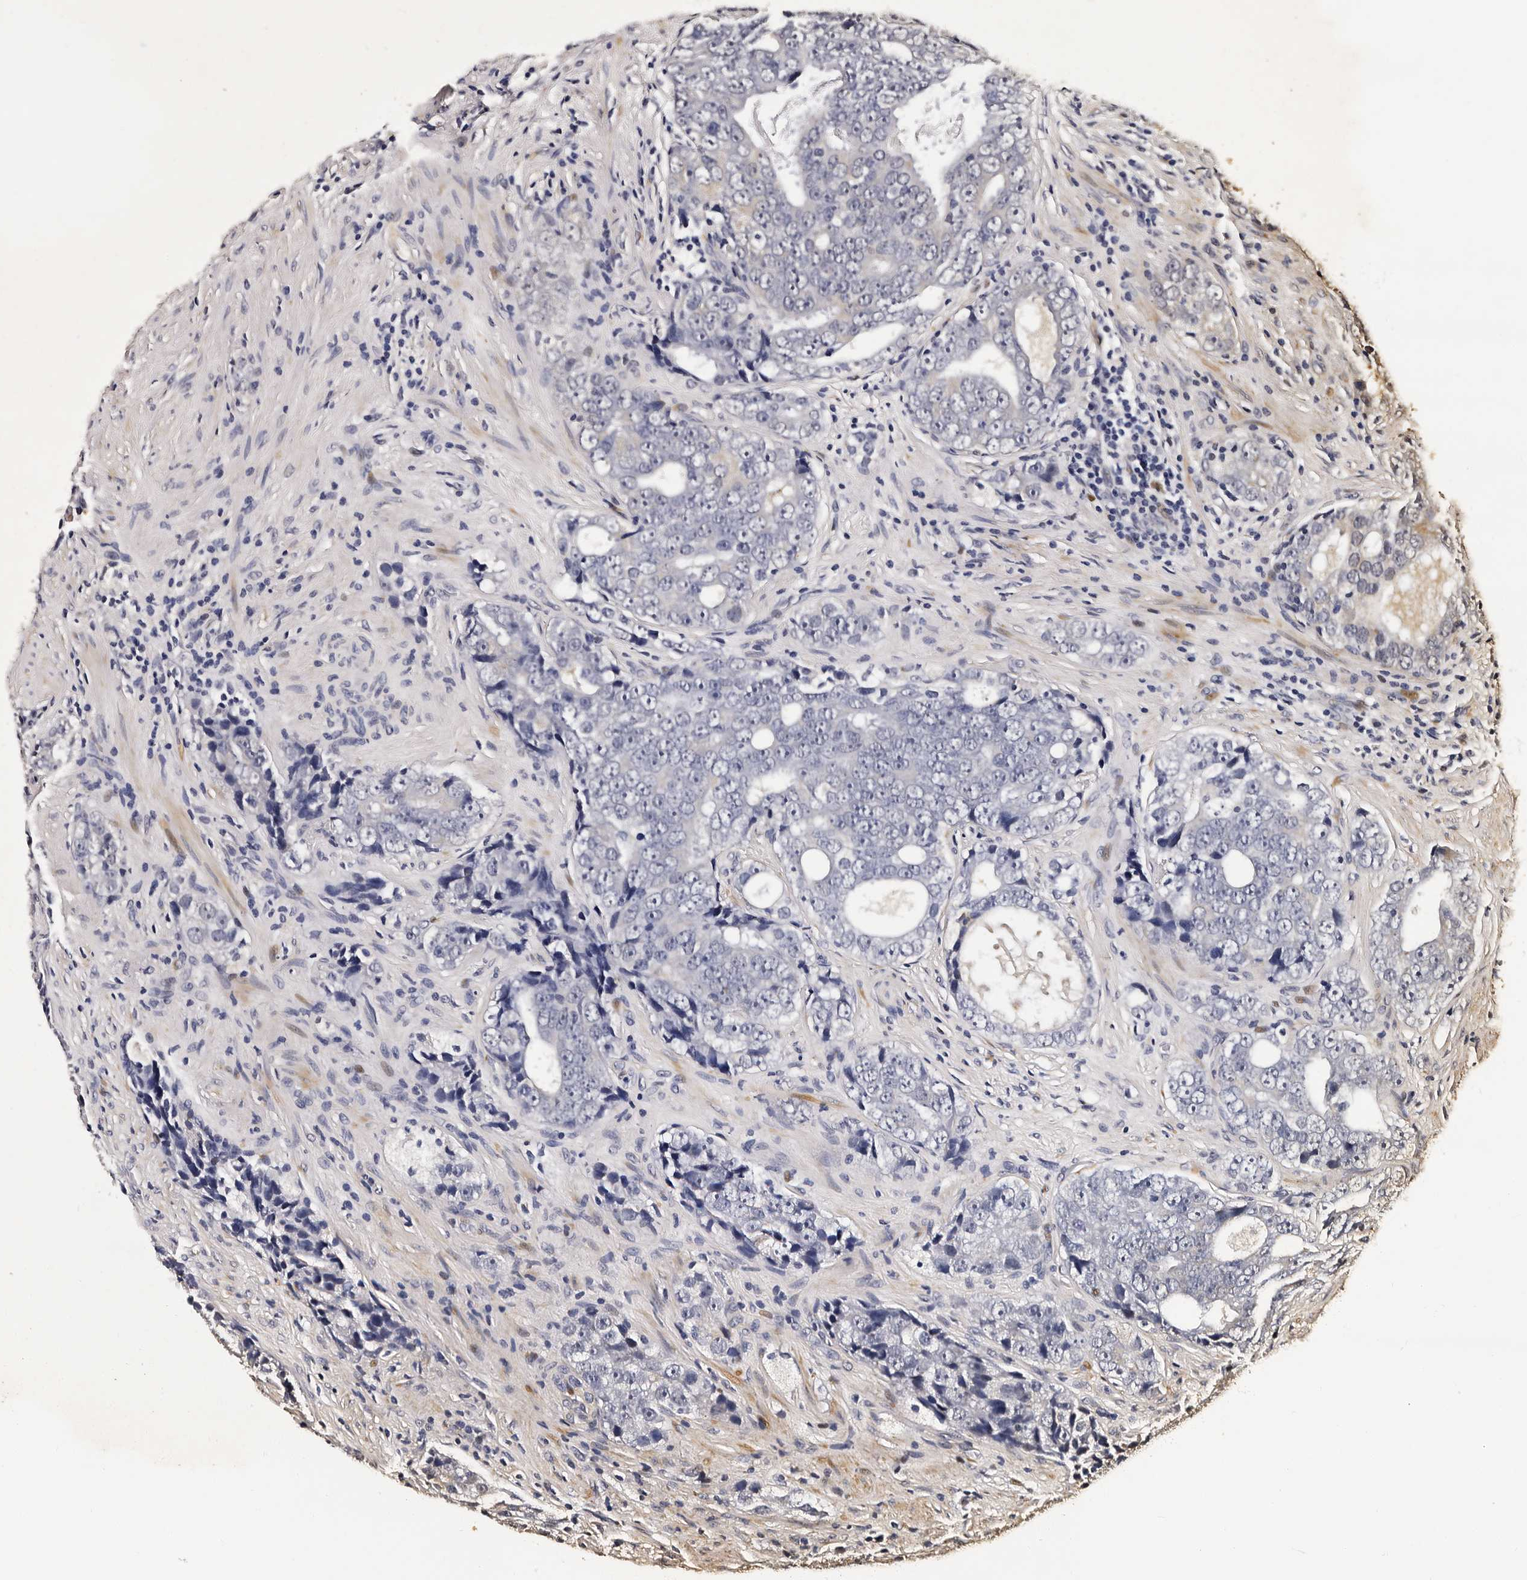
{"staining": {"intensity": "negative", "quantity": "none", "location": "none"}, "tissue": "prostate cancer", "cell_type": "Tumor cells", "image_type": "cancer", "snomed": [{"axis": "morphology", "description": "Adenocarcinoma, High grade"}, {"axis": "topography", "description": "Prostate"}], "caption": "High power microscopy histopathology image of an immunohistochemistry micrograph of prostate high-grade adenocarcinoma, revealing no significant positivity in tumor cells.", "gene": "PARS2", "patient": {"sex": "male", "age": 56}}